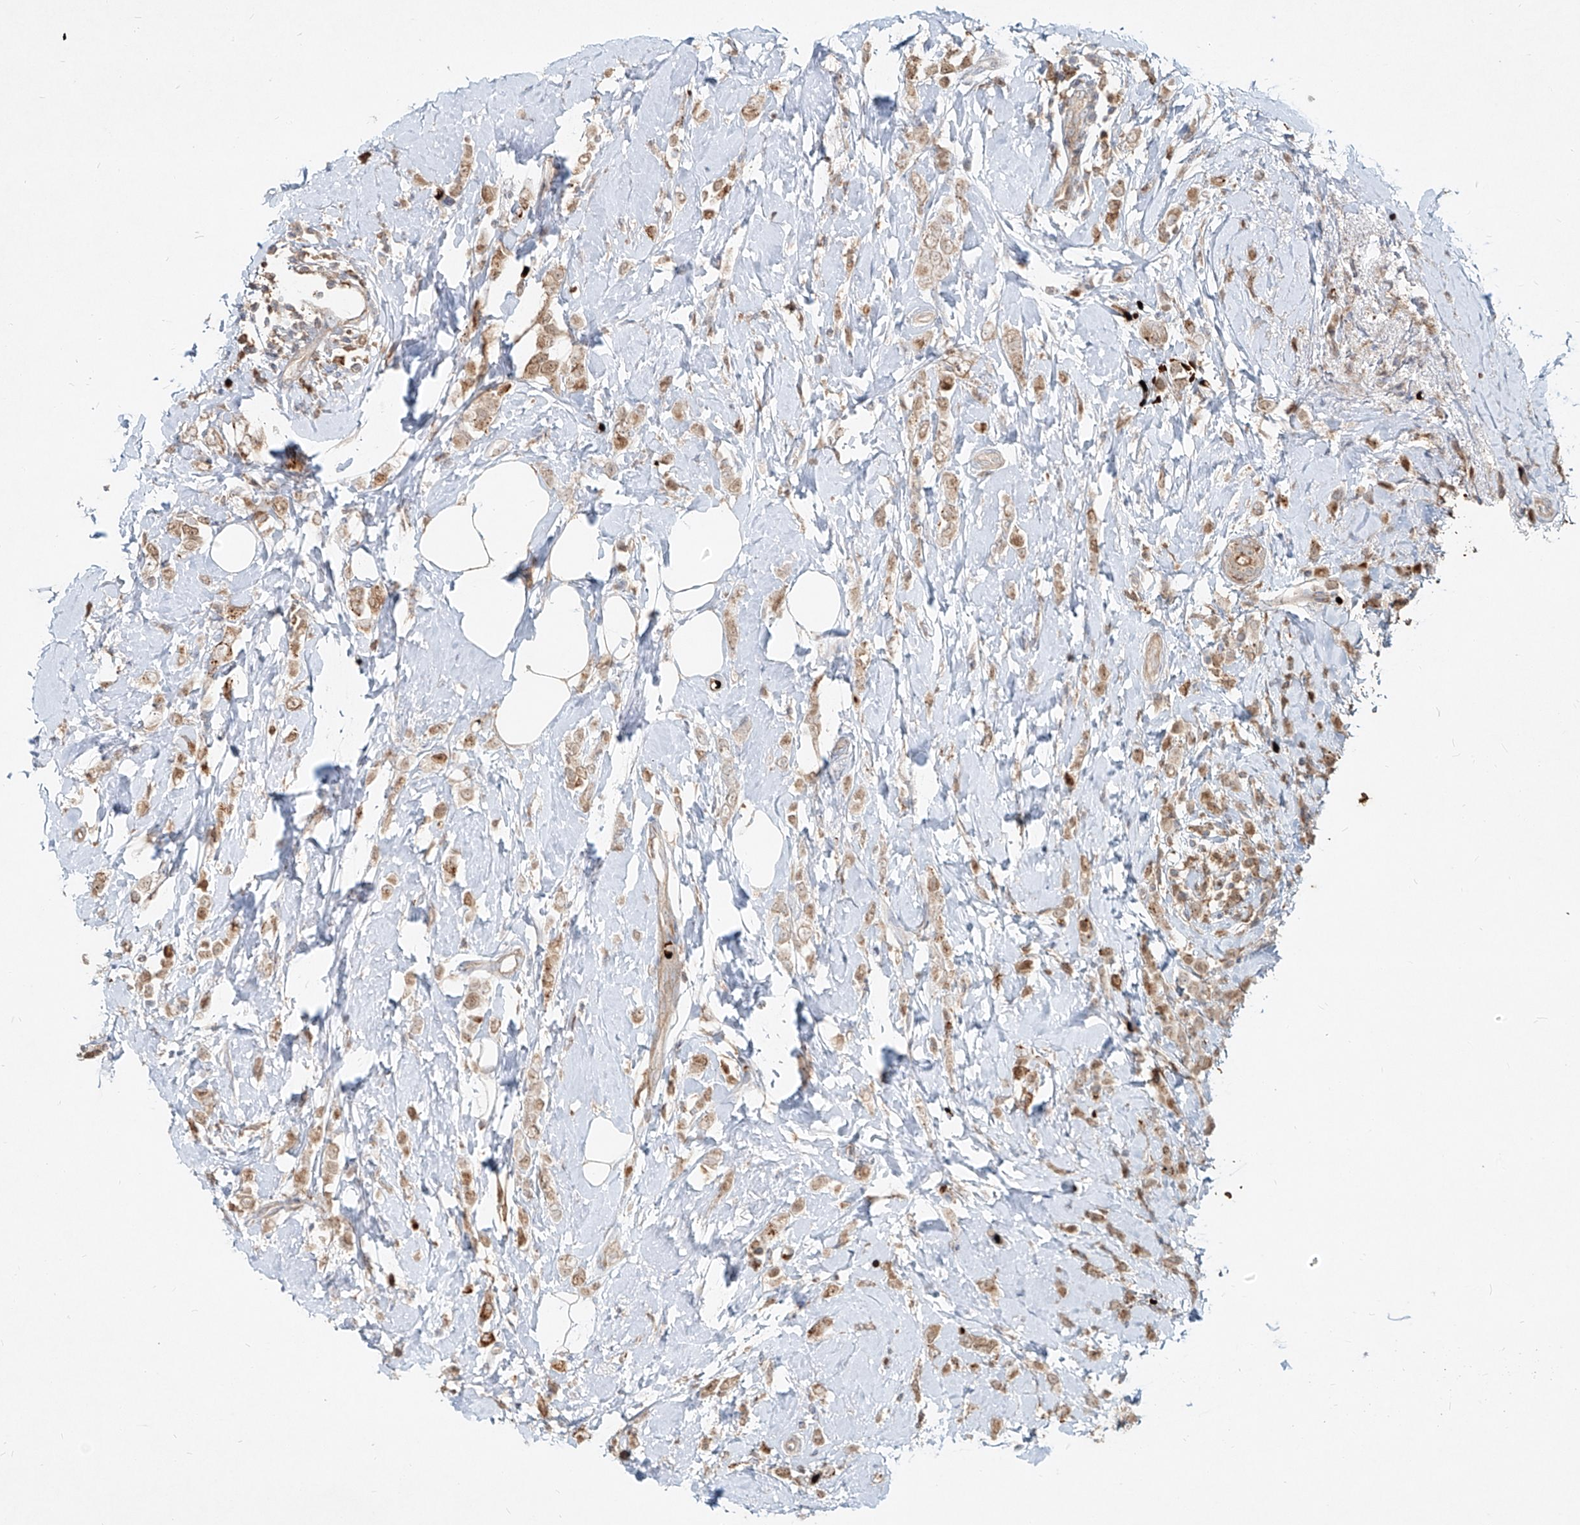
{"staining": {"intensity": "weak", "quantity": ">75%", "location": "cytoplasmic/membranous"}, "tissue": "breast cancer", "cell_type": "Tumor cells", "image_type": "cancer", "snomed": [{"axis": "morphology", "description": "Lobular carcinoma"}, {"axis": "topography", "description": "Breast"}], "caption": "Protein staining of lobular carcinoma (breast) tissue exhibits weak cytoplasmic/membranous positivity in about >75% of tumor cells.", "gene": "FGD2", "patient": {"sex": "female", "age": 47}}